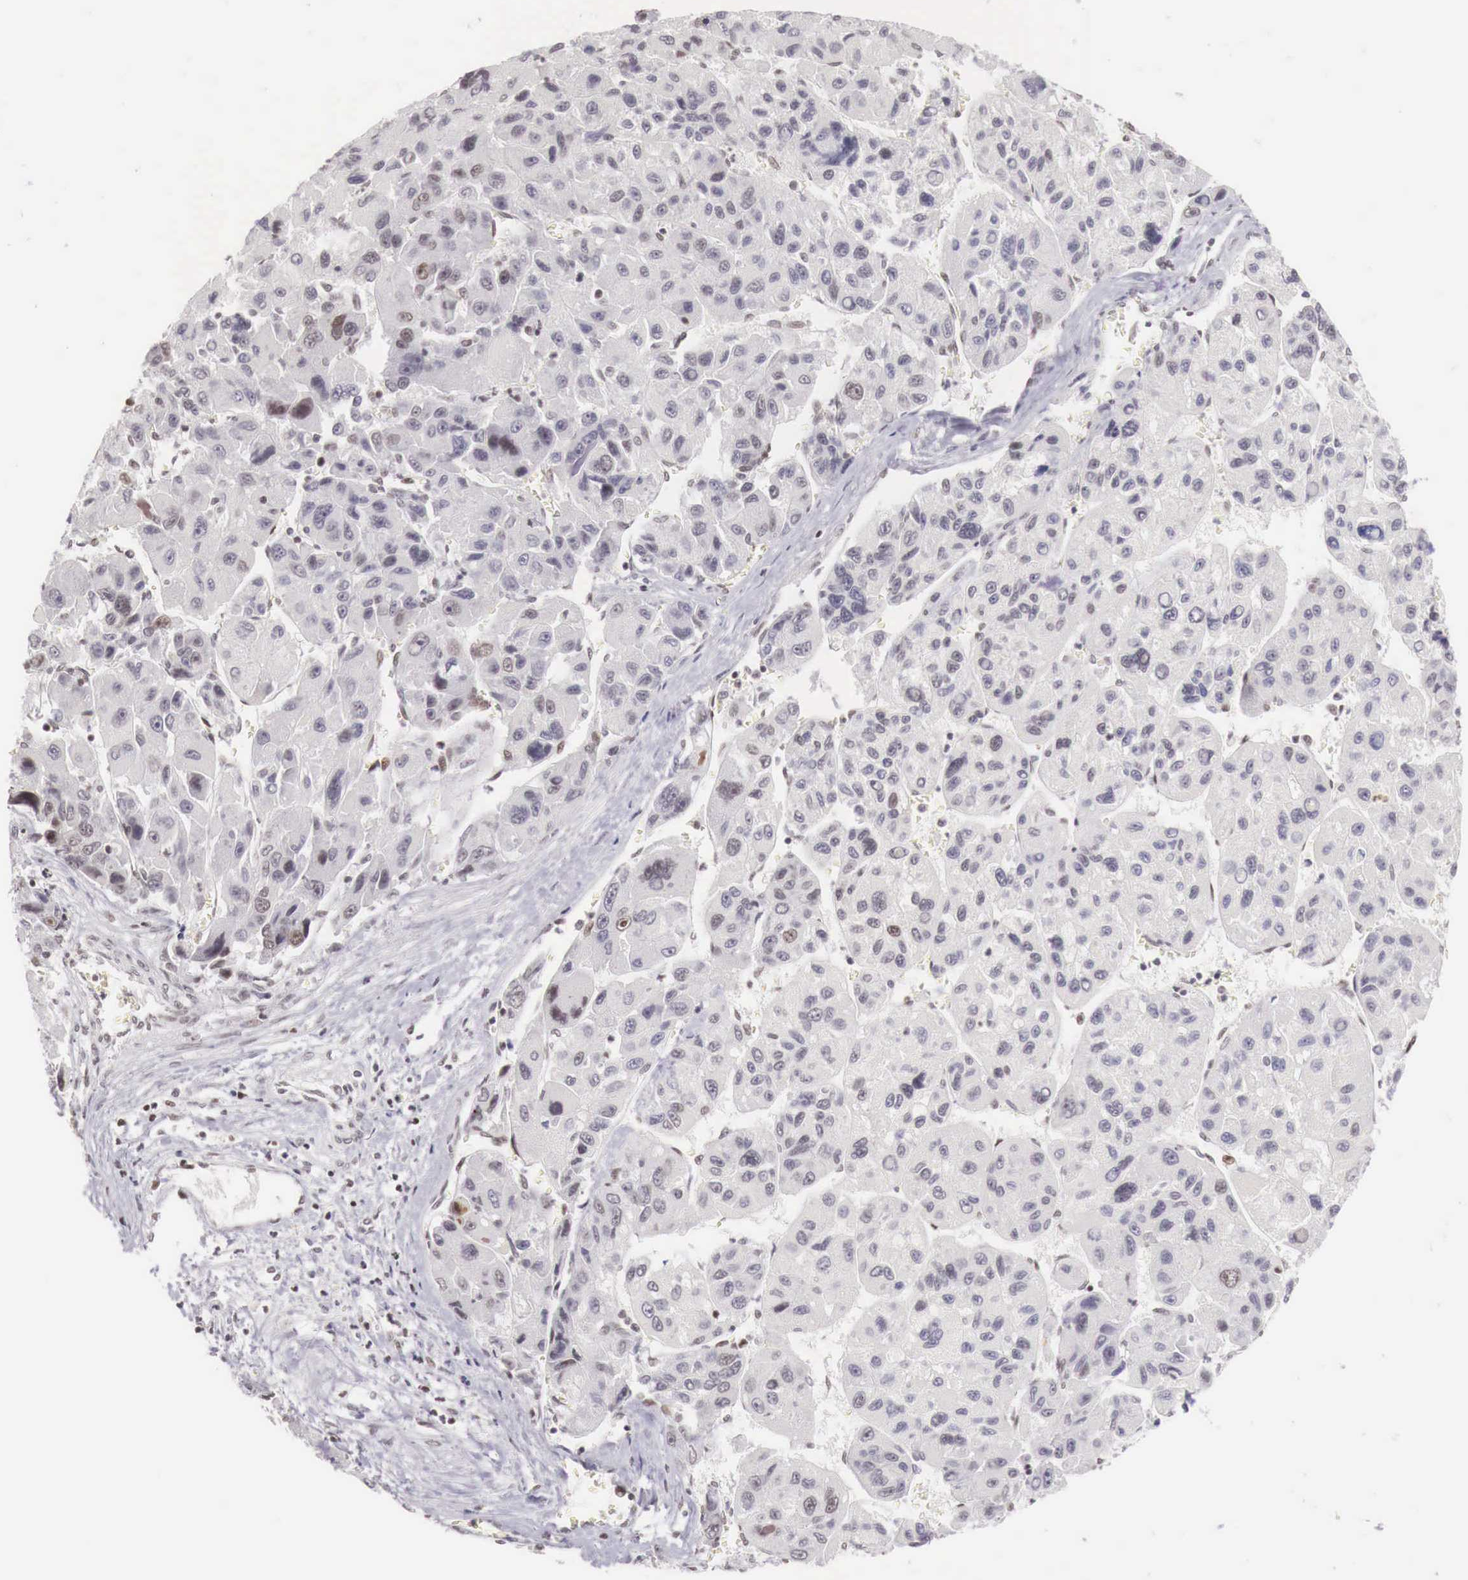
{"staining": {"intensity": "weak", "quantity": "<25%", "location": "nuclear"}, "tissue": "liver cancer", "cell_type": "Tumor cells", "image_type": "cancer", "snomed": [{"axis": "morphology", "description": "Carcinoma, Hepatocellular, NOS"}, {"axis": "topography", "description": "Liver"}], "caption": "A micrograph of liver cancer stained for a protein exhibits no brown staining in tumor cells.", "gene": "PHF14", "patient": {"sex": "male", "age": 64}}